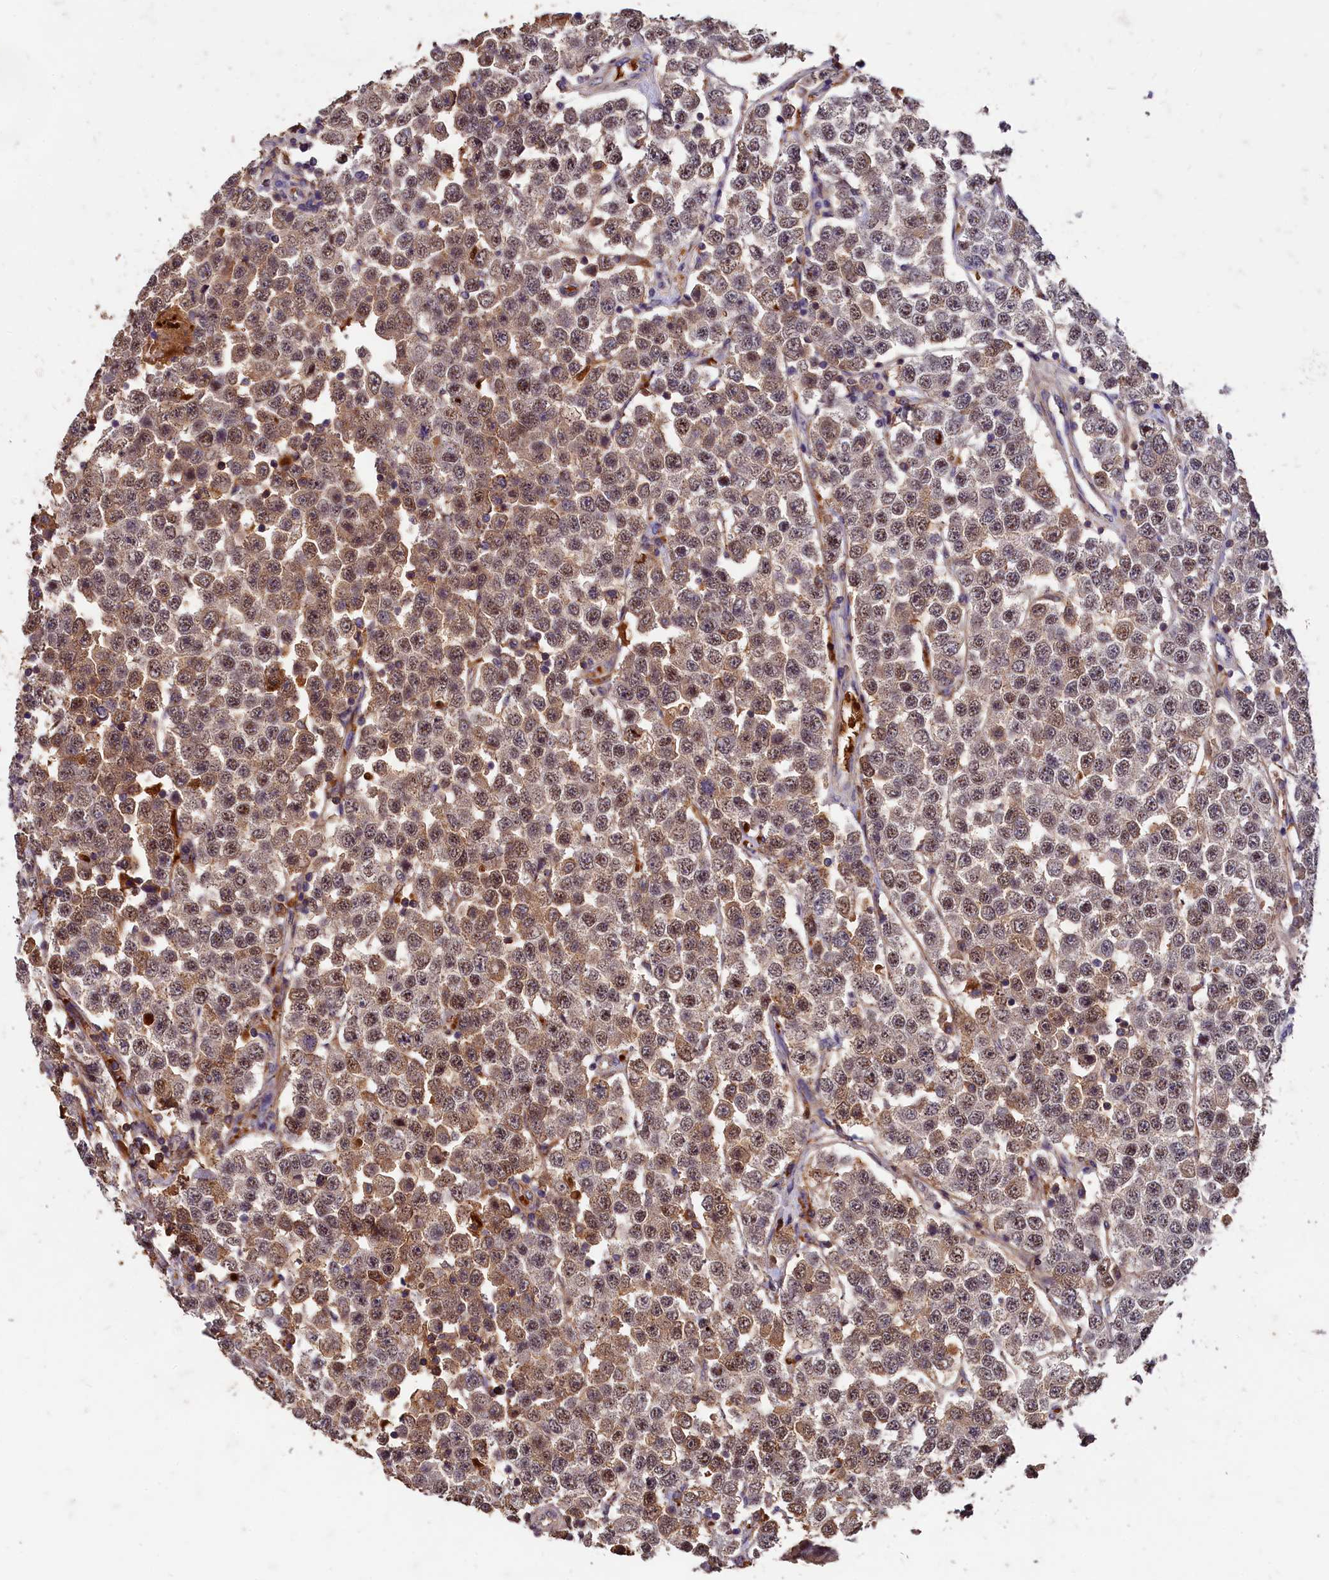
{"staining": {"intensity": "moderate", "quantity": "25%-75%", "location": "cytoplasmic/membranous,nuclear"}, "tissue": "testis cancer", "cell_type": "Tumor cells", "image_type": "cancer", "snomed": [{"axis": "morphology", "description": "Seminoma, NOS"}, {"axis": "topography", "description": "Testis"}], "caption": "Protein expression analysis of human testis cancer (seminoma) reveals moderate cytoplasmic/membranous and nuclear expression in about 25%-75% of tumor cells.", "gene": "CSTPP1", "patient": {"sex": "male", "age": 28}}